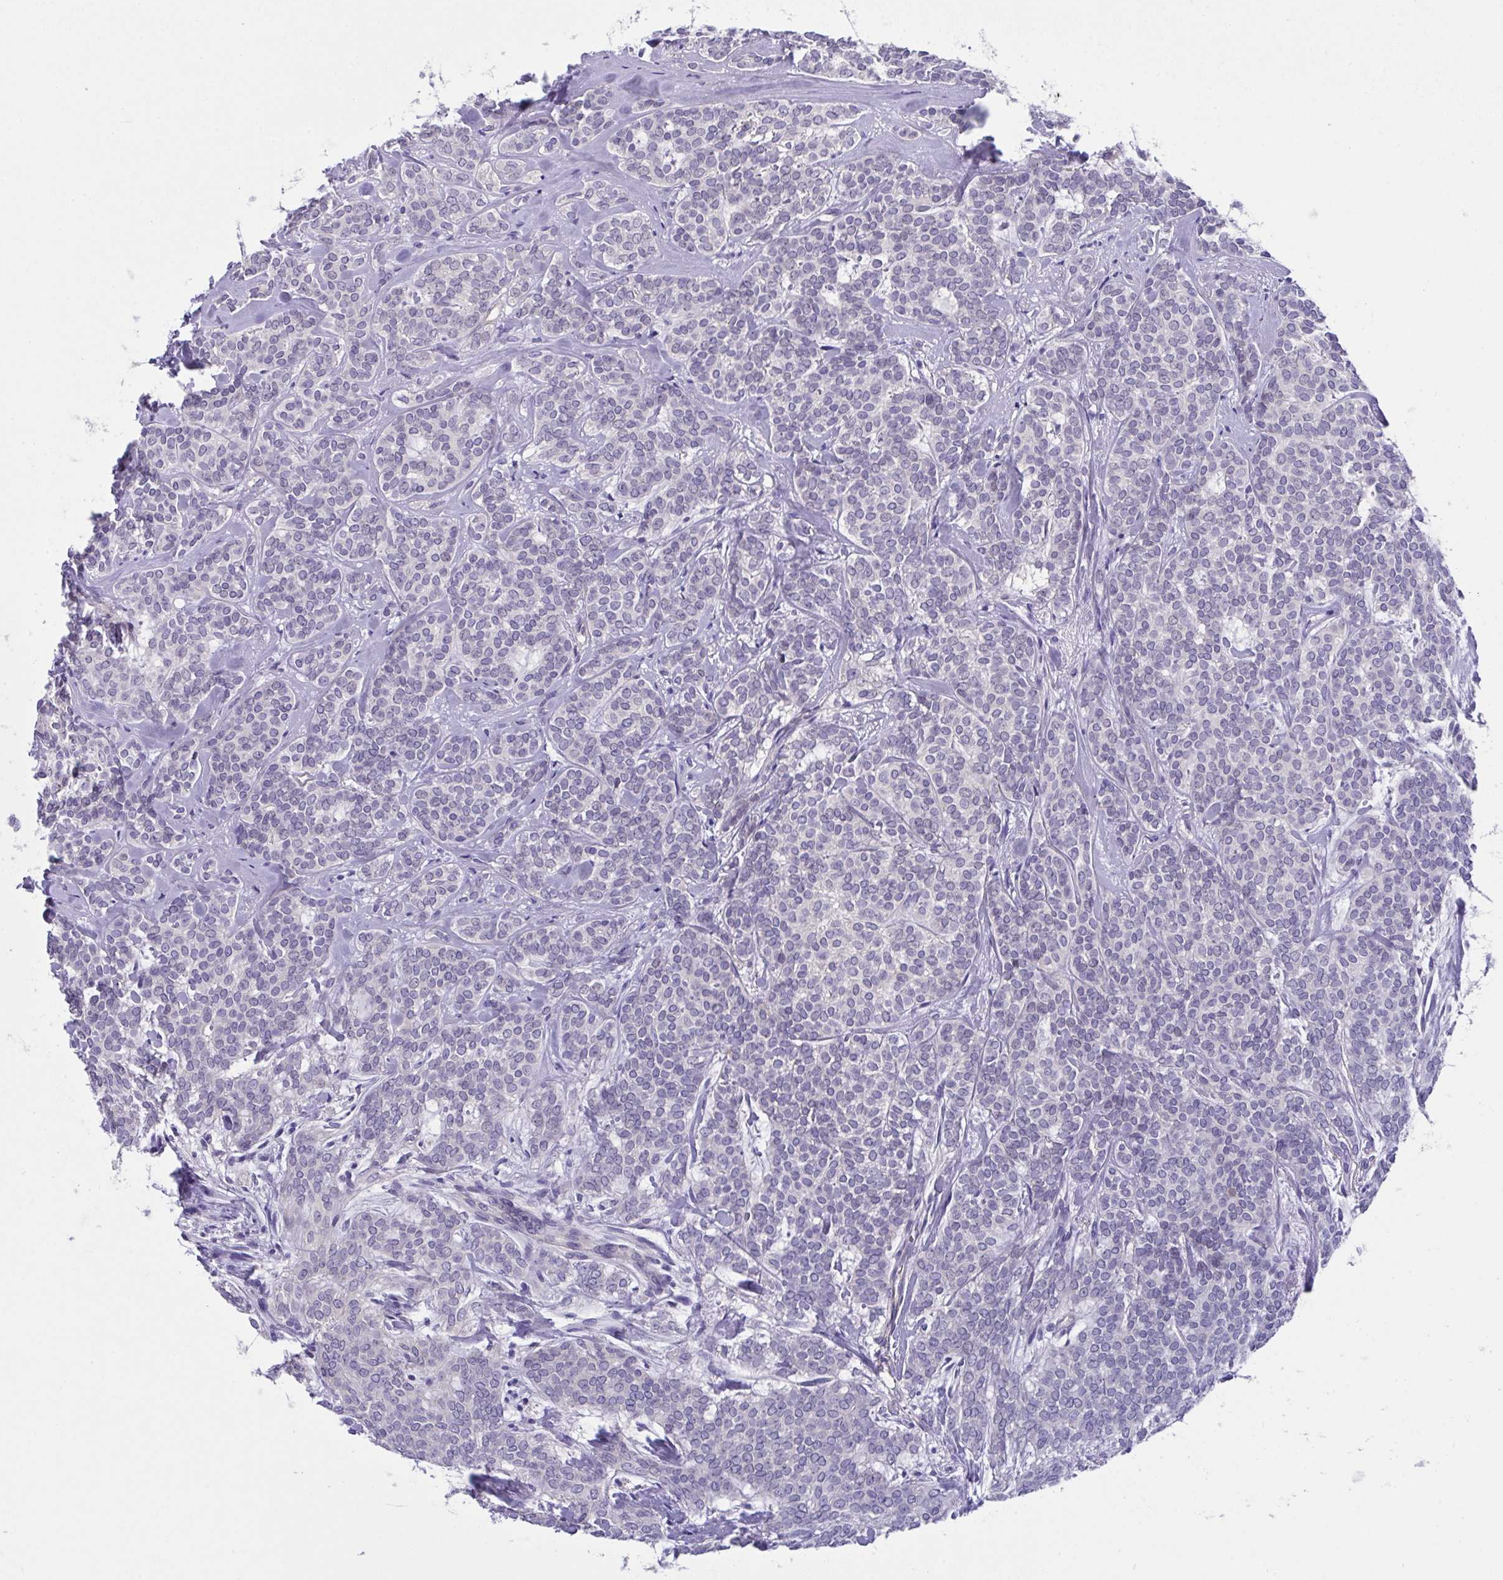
{"staining": {"intensity": "negative", "quantity": "none", "location": "none"}, "tissue": "head and neck cancer", "cell_type": "Tumor cells", "image_type": "cancer", "snomed": [{"axis": "morphology", "description": "Adenocarcinoma, NOS"}, {"axis": "topography", "description": "Head-Neck"}], "caption": "Photomicrograph shows no significant protein expression in tumor cells of adenocarcinoma (head and neck). The staining is performed using DAB (3,3'-diaminobenzidine) brown chromogen with nuclei counter-stained in using hematoxylin.", "gene": "RHOXF1", "patient": {"sex": "female", "age": 57}}